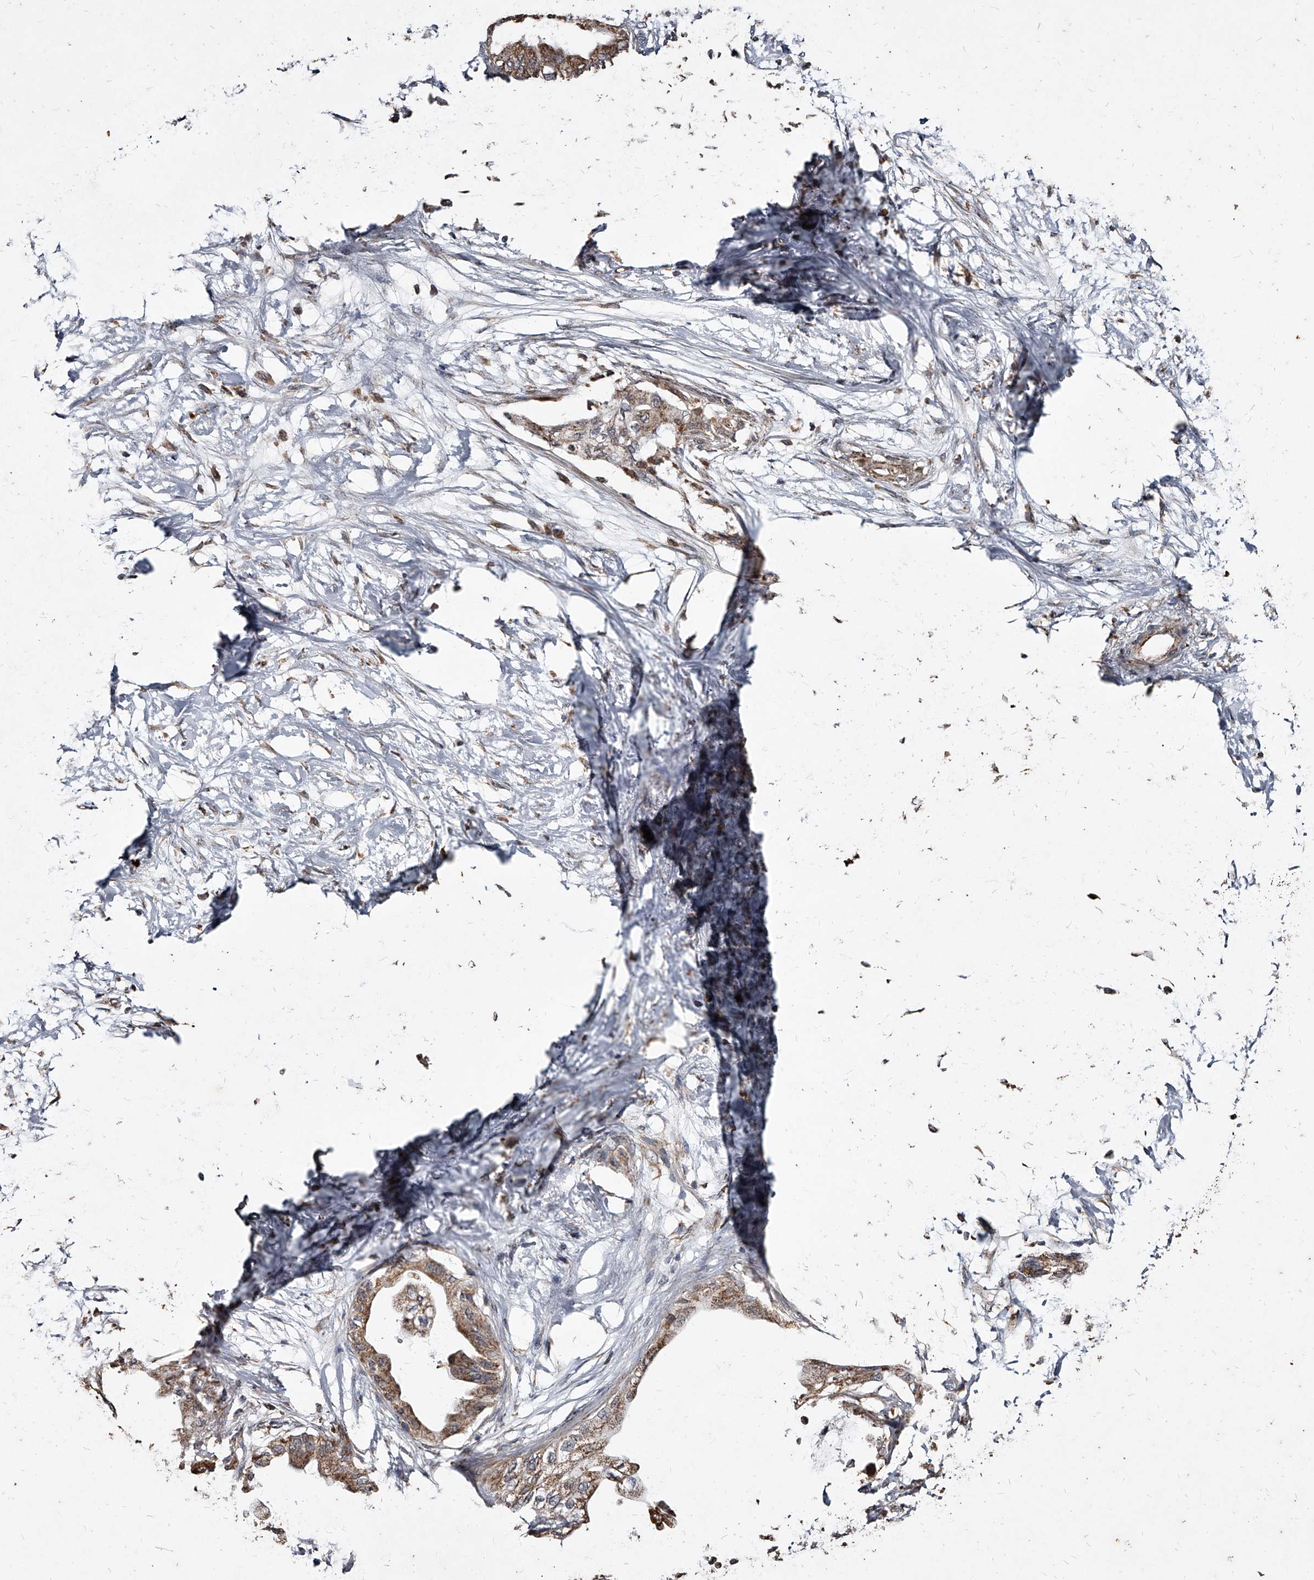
{"staining": {"intensity": "moderate", "quantity": ">75%", "location": "cytoplasmic/membranous"}, "tissue": "pancreatic cancer", "cell_type": "Tumor cells", "image_type": "cancer", "snomed": [{"axis": "morphology", "description": "Normal tissue, NOS"}, {"axis": "morphology", "description": "Adenocarcinoma, NOS"}, {"axis": "topography", "description": "Pancreas"}, {"axis": "topography", "description": "Duodenum"}], "caption": "High-power microscopy captured an immunohistochemistry (IHC) histopathology image of pancreatic cancer, revealing moderate cytoplasmic/membranous positivity in approximately >75% of tumor cells.", "gene": "GPR183", "patient": {"sex": "female", "age": 60}}